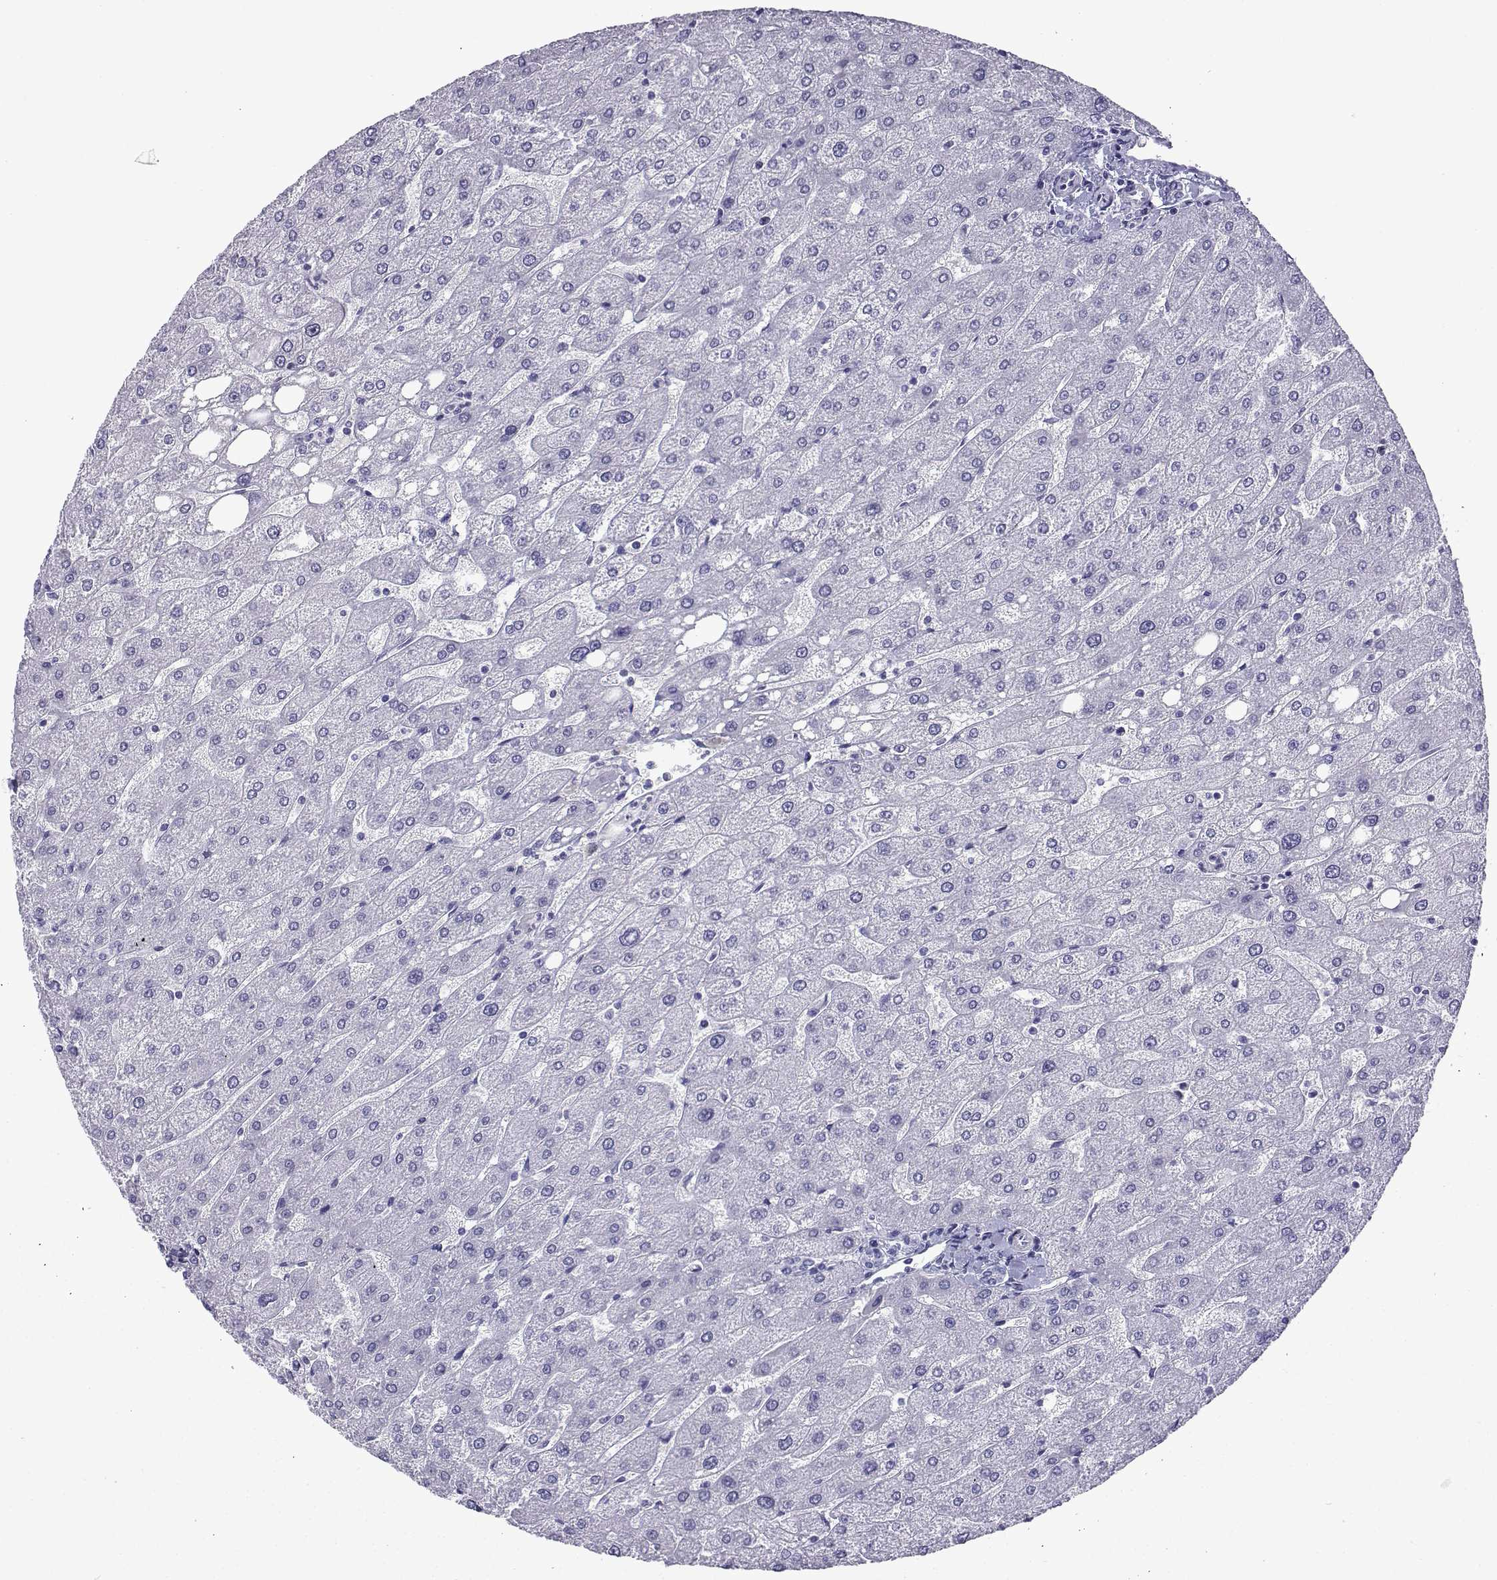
{"staining": {"intensity": "negative", "quantity": "none", "location": "none"}, "tissue": "liver", "cell_type": "Cholangiocytes", "image_type": "normal", "snomed": [{"axis": "morphology", "description": "Normal tissue, NOS"}, {"axis": "topography", "description": "Liver"}], "caption": "DAB immunohistochemical staining of benign liver displays no significant positivity in cholangiocytes.", "gene": "KCNF1", "patient": {"sex": "male", "age": 67}}